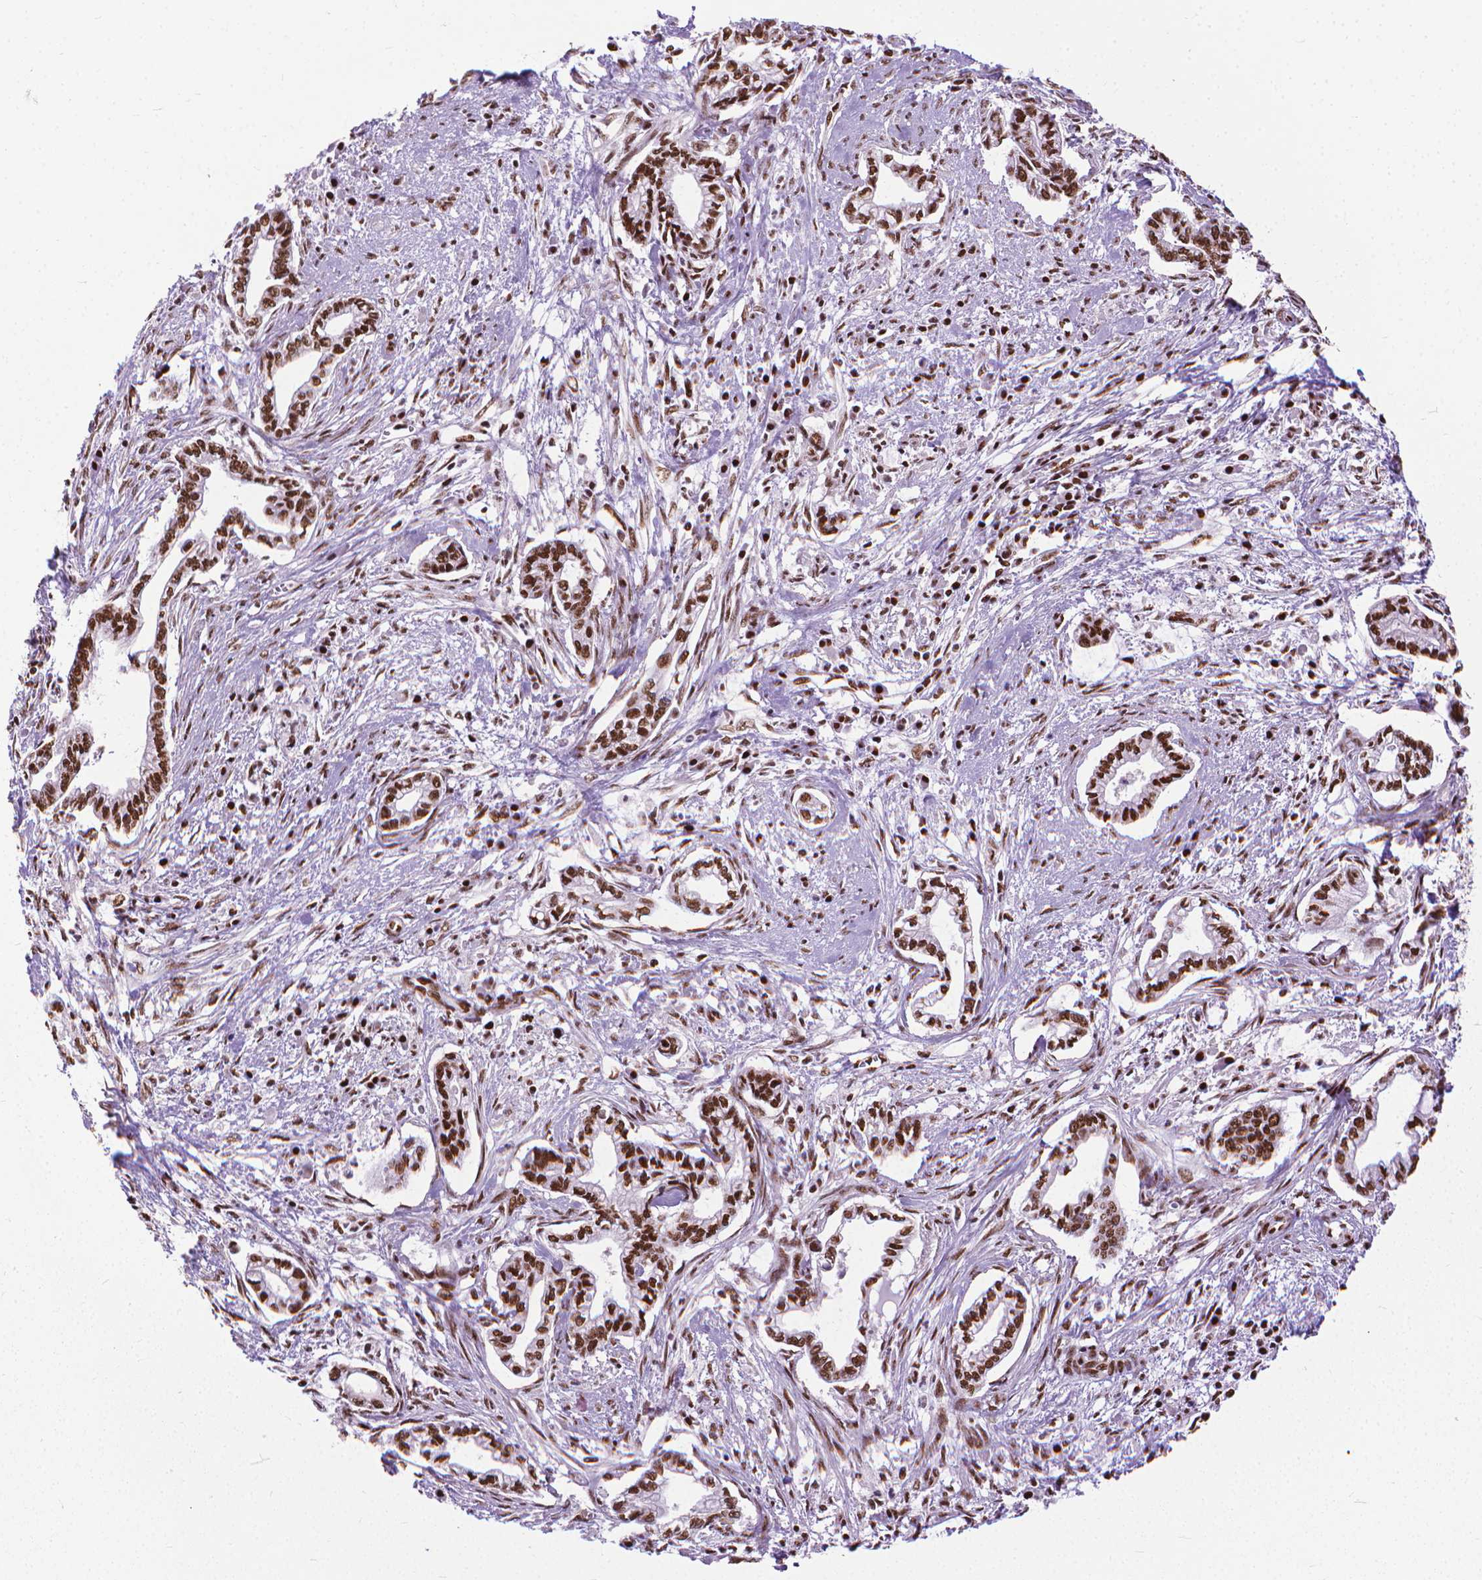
{"staining": {"intensity": "strong", "quantity": ">75%", "location": "nuclear"}, "tissue": "cervical cancer", "cell_type": "Tumor cells", "image_type": "cancer", "snomed": [{"axis": "morphology", "description": "Adenocarcinoma, NOS"}, {"axis": "topography", "description": "Cervix"}], "caption": "Protein staining by immunohistochemistry (IHC) exhibits strong nuclear staining in about >75% of tumor cells in cervical cancer.", "gene": "AKAP8", "patient": {"sex": "female", "age": 62}}